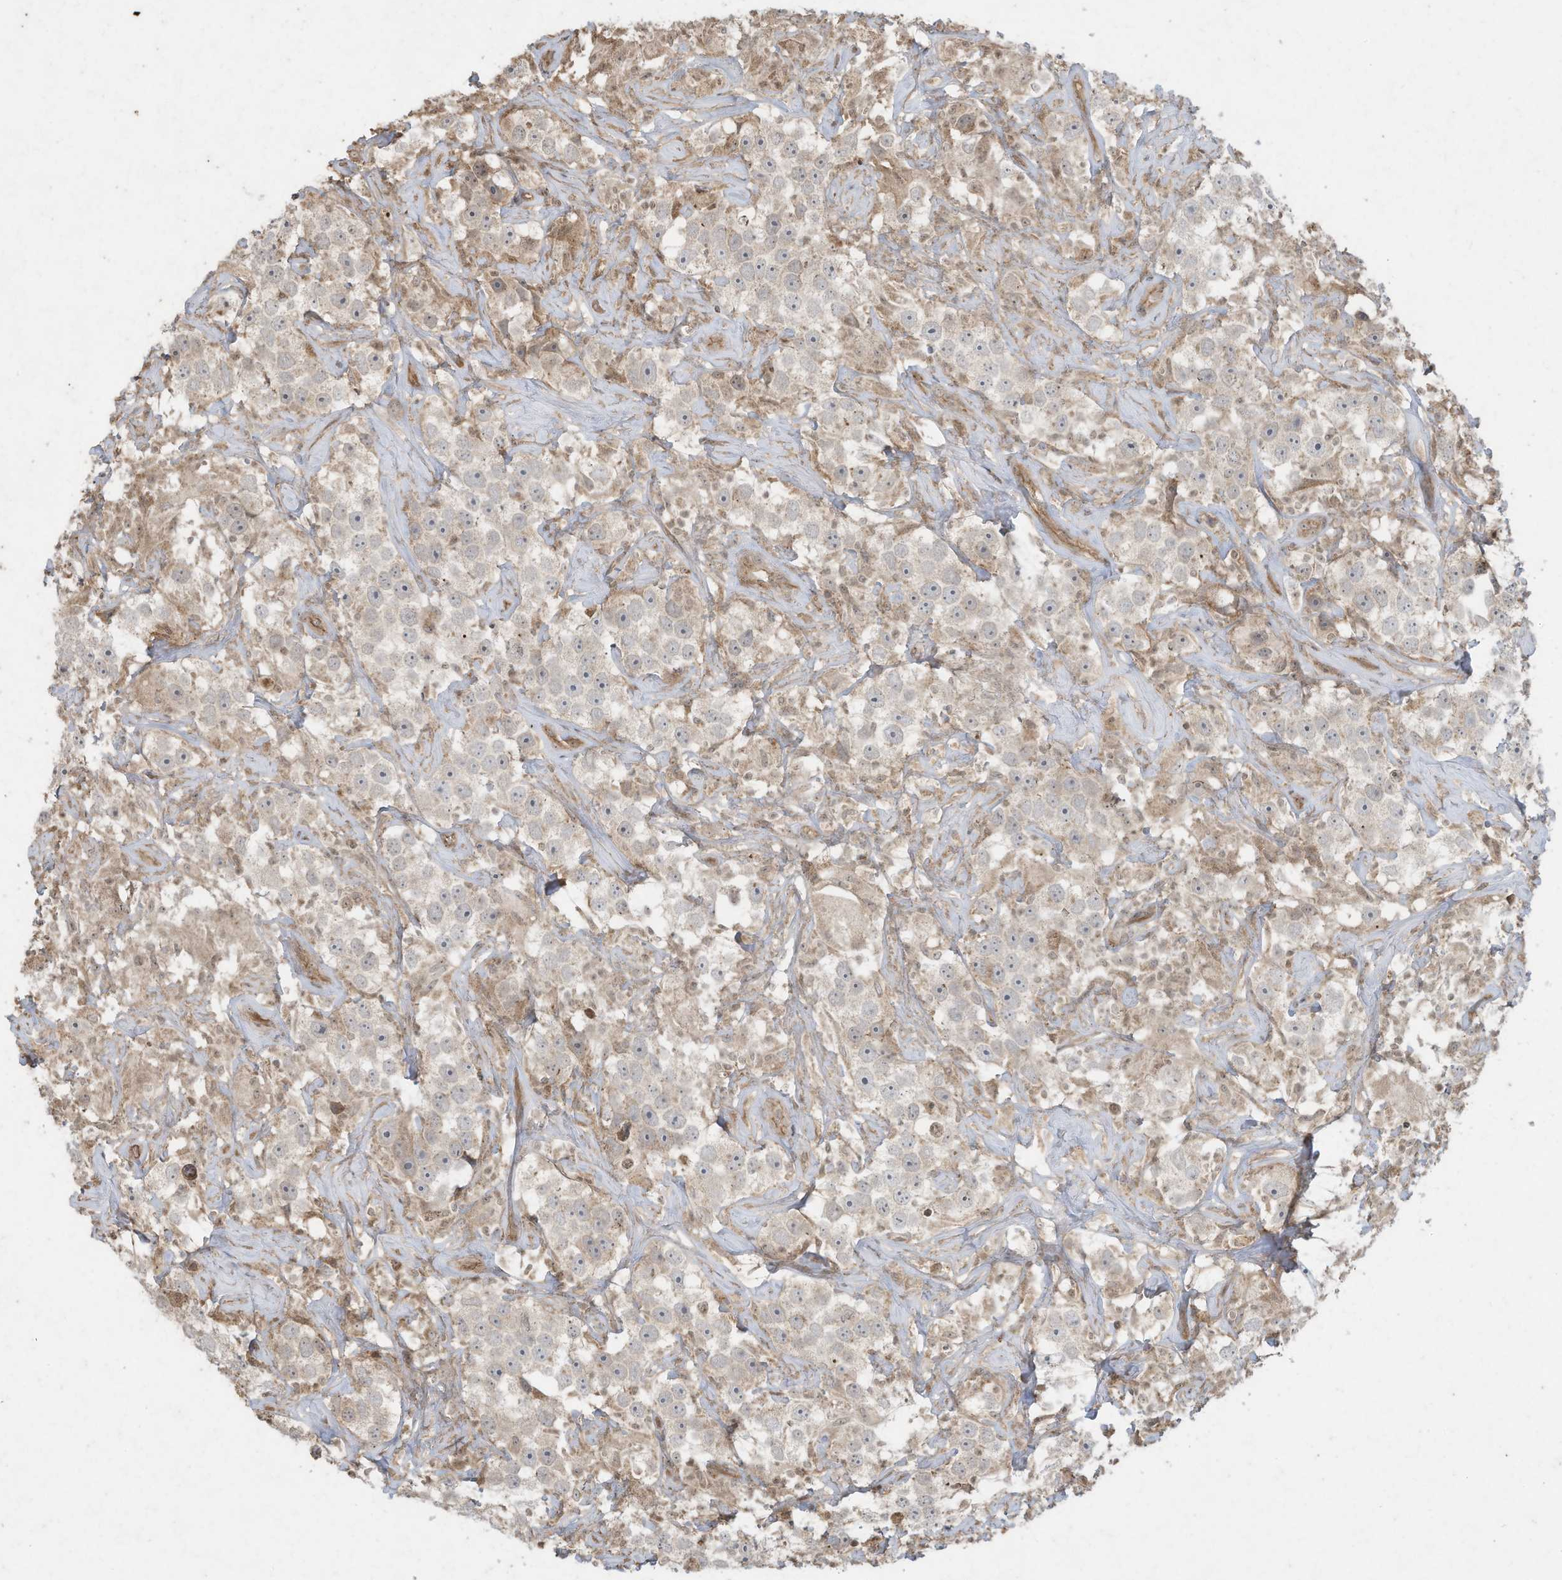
{"staining": {"intensity": "weak", "quantity": "<25%", "location": "cytoplasmic/membranous"}, "tissue": "testis cancer", "cell_type": "Tumor cells", "image_type": "cancer", "snomed": [{"axis": "morphology", "description": "Seminoma, NOS"}, {"axis": "topography", "description": "Testis"}], "caption": "Tumor cells are negative for brown protein staining in testis cancer.", "gene": "MATN2", "patient": {"sex": "male", "age": 49}}